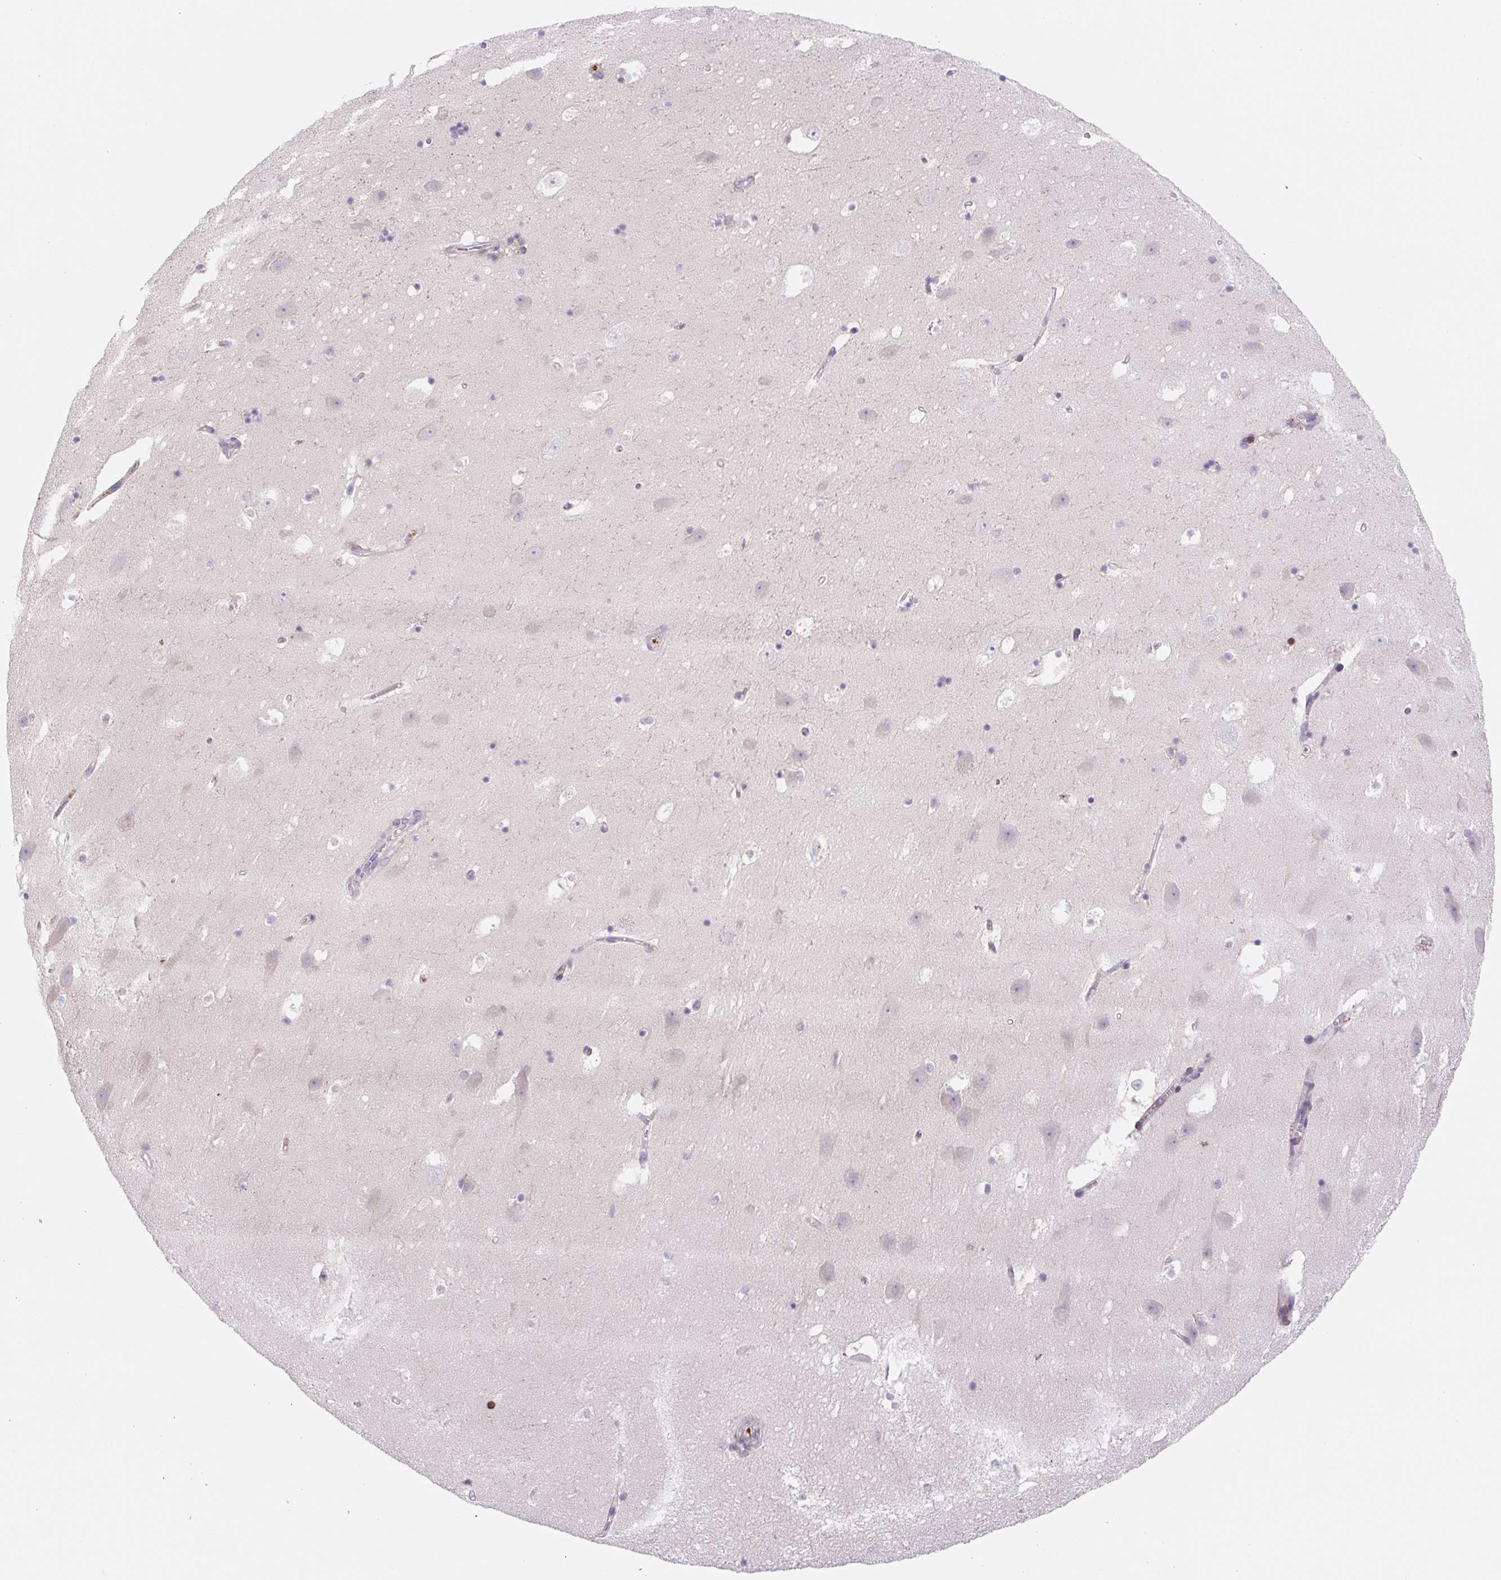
{"staining": {"intensity": "negative", "quantity": "none", "location": "none"}, "tissue": "hippocampus", "cell_type": "Glial cells", "image_type": "normal", "snomed": [{"axis": "morphology", "description": "Normal tissue, NOS"}, {"axis": "topography", "description": "Hippocampus"}], "caption": "Glial cells show no significant expression in benign hippocampus.", "gene": "TPRG1", "patient": {"sex": "male", "age": 58}}